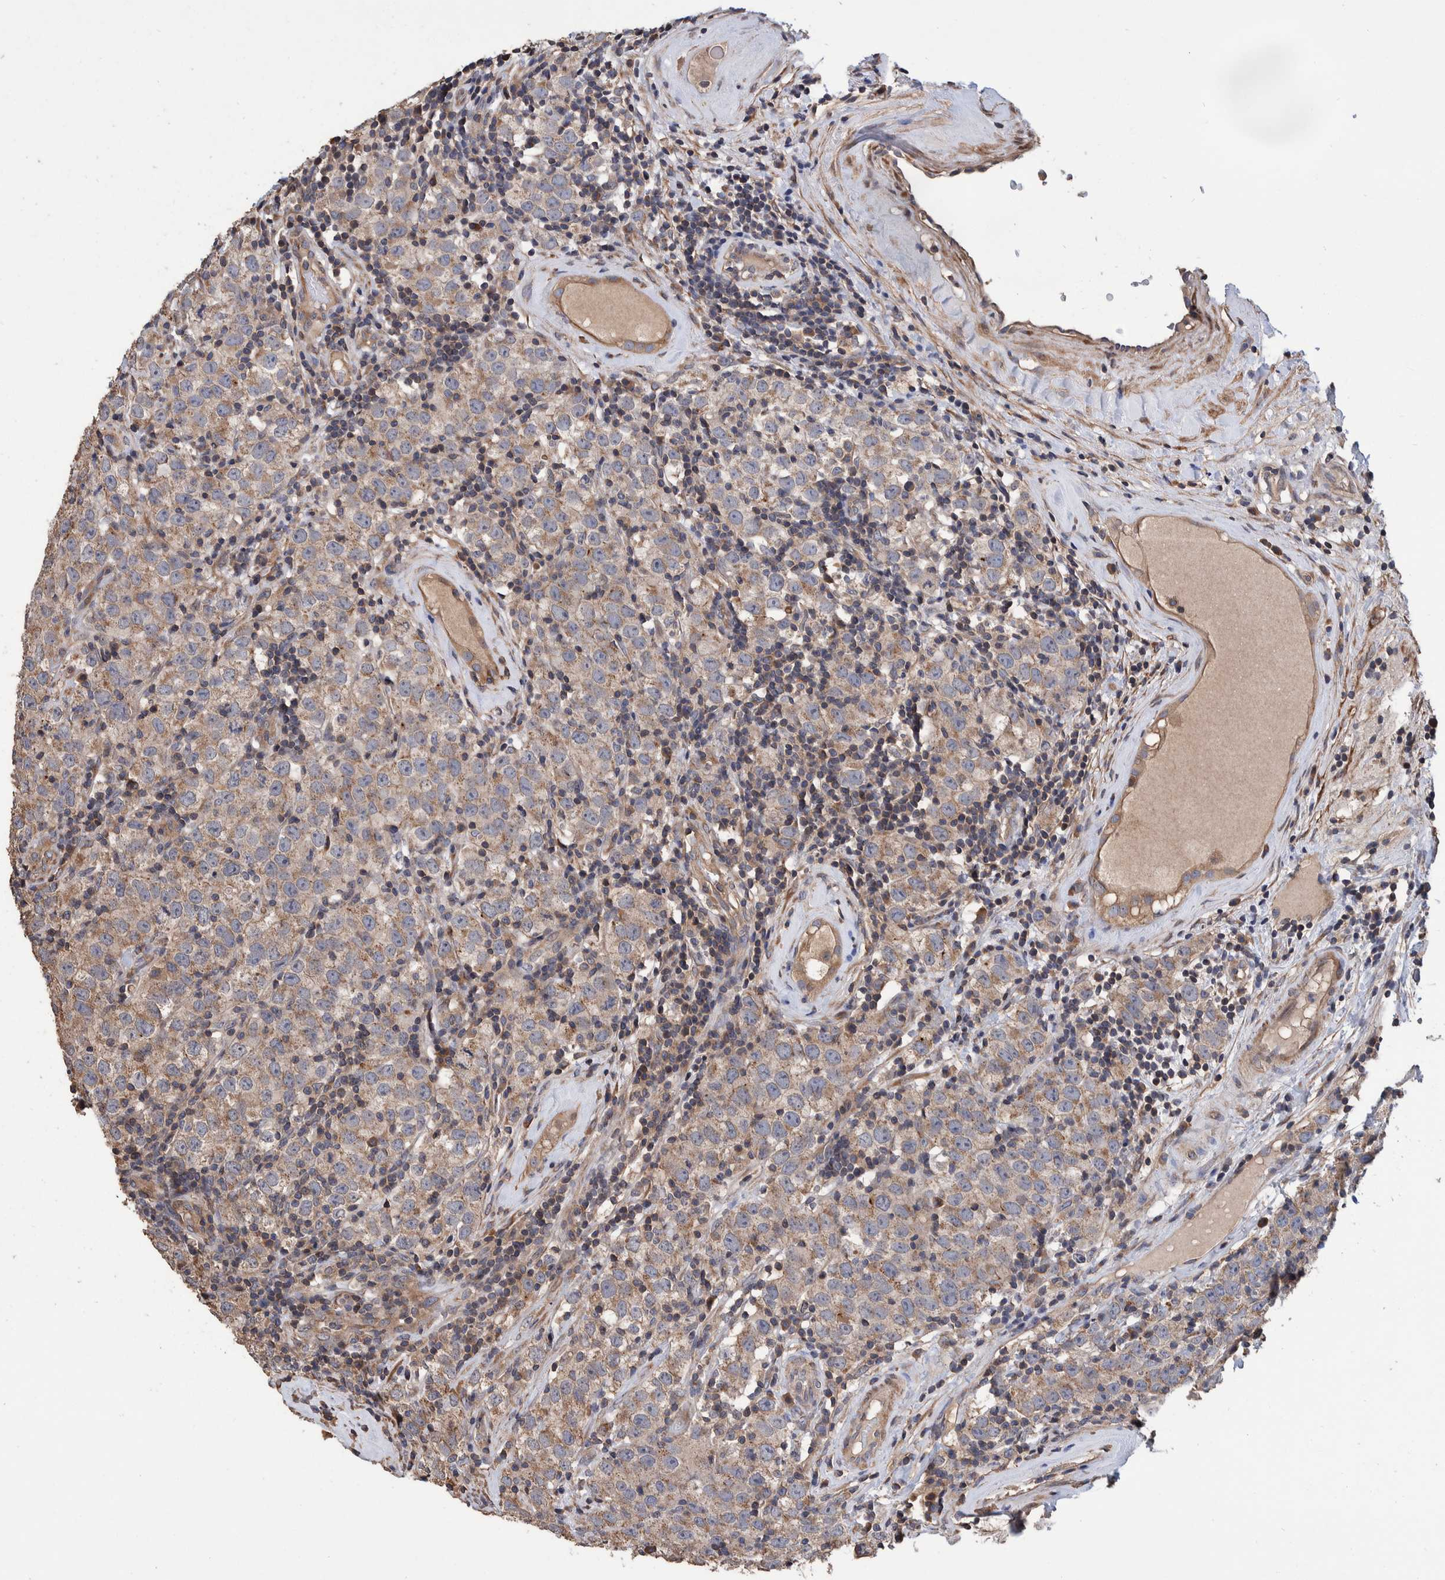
{"staining": {"intensity": "weak", "quantity": "<25%", "location": "cytoplasmic/membranous"}, "tissue": "testis cancer", "cell_type": "Tumor cells", "image_type": "cancer", "snomed": [{"axis": "morphology", "description": "Seminoma, NOS"}, {"axis": "morphology", "description": "Carcinoma, Embryonal, NOS"}, {"axis": "topography", "description": "Testis"}], "caption": "This is a image of immunohistochemistry (IHC) staining of seminoma (testis), which shows no positivity in tumor cells. (DAB immunohistochemistry, high magnification).", "gene": "SLC45A4", "patient": {"sex": "male", "age": 28}}